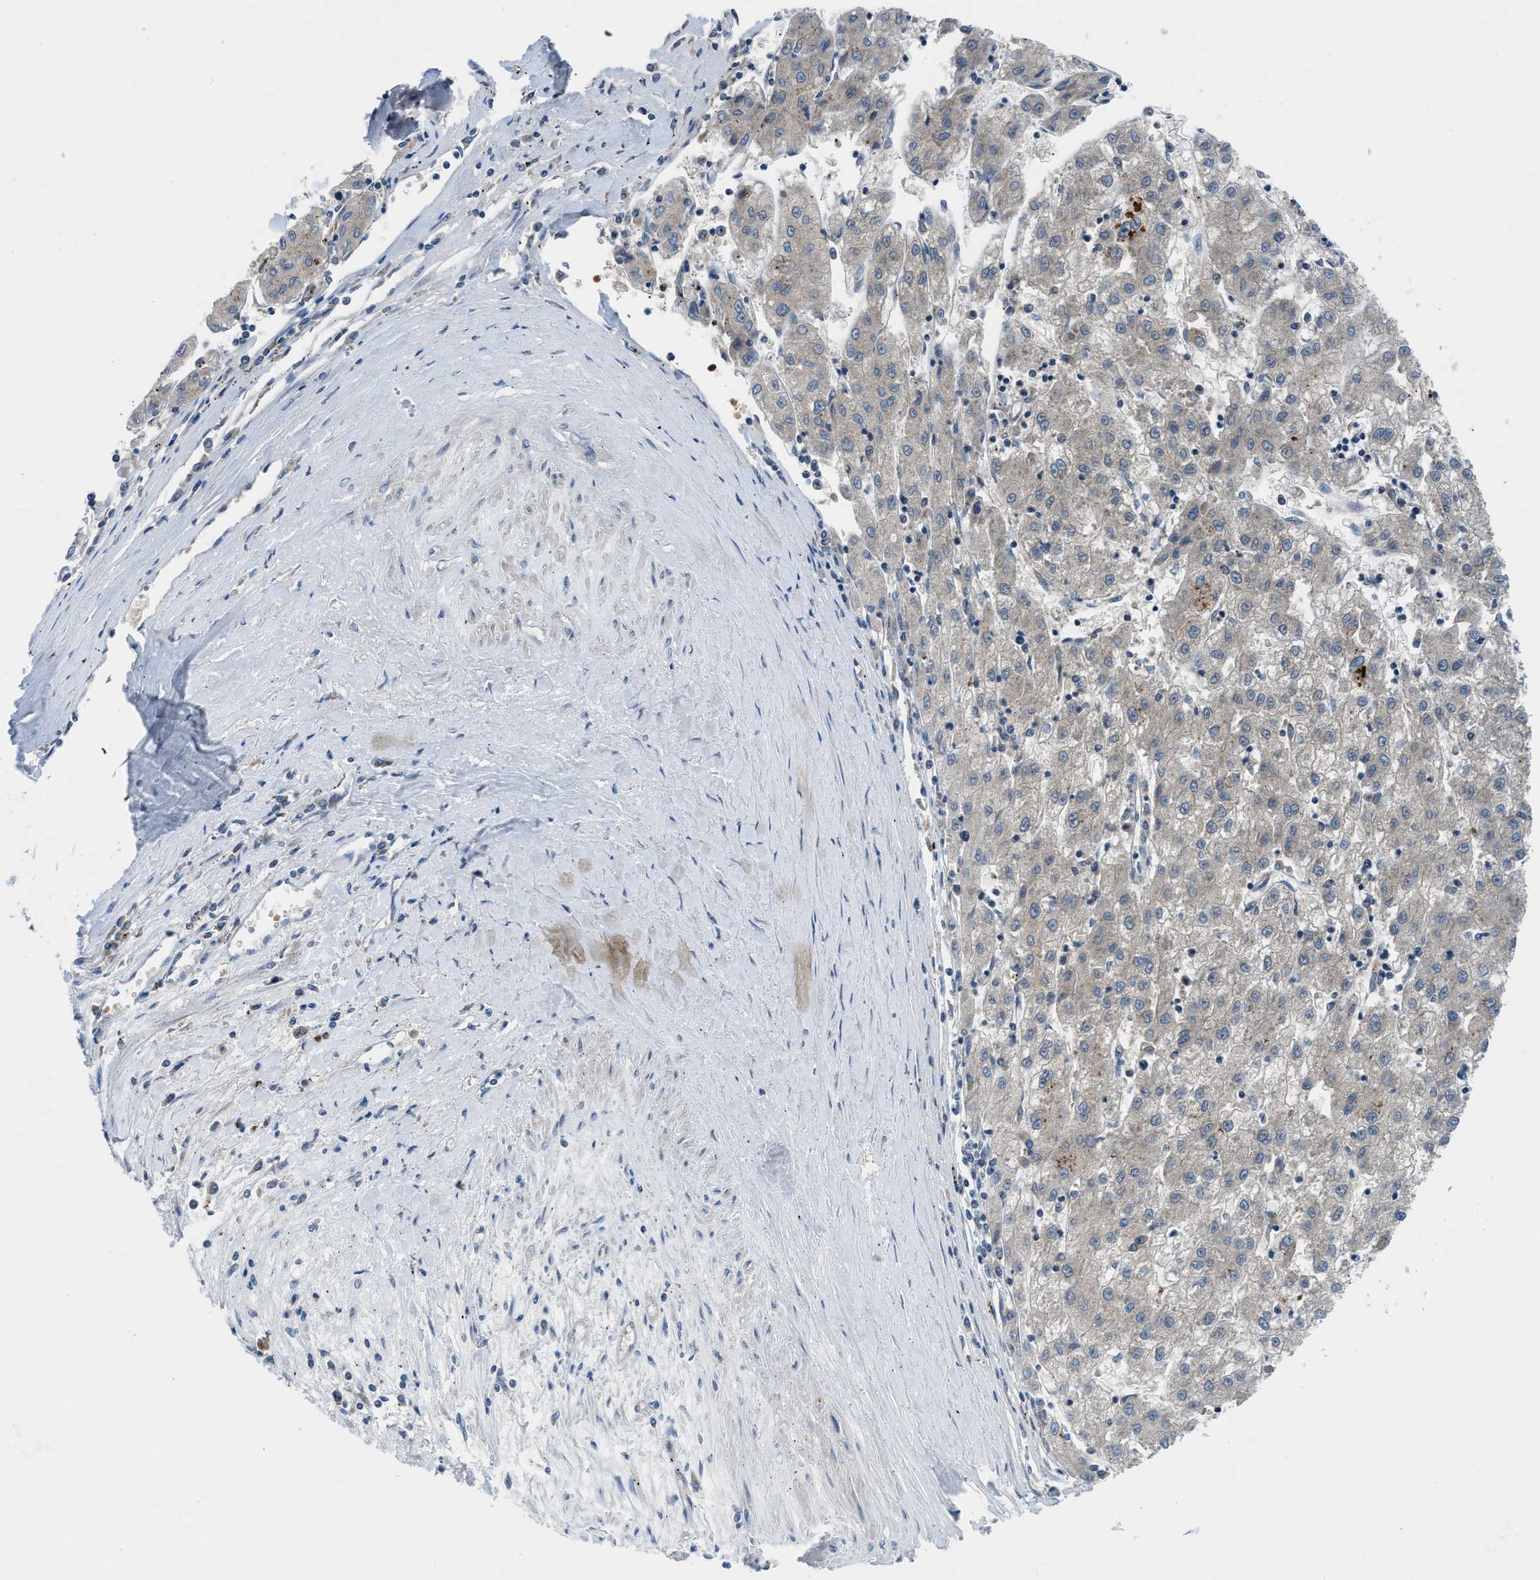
{"staining": {"intensity": "weak", "quantity": ">75%", "location": "cytoplasmic/membranous"}, "tissue": "liver cancer", "cell_type": "Tumor cells", "image_type": "cancer", "snomed": [{"axis": "morphology", "description": "Carcinoma, Hepatocellular, NOS"}, {"axis": "topography", "description": "Liver"}], "caption": "IHC staining of hepatocellular carcinoma (liver), which displays low levels of weak cytoplasmic/membranous expression in about >75% of tumor cells indicating weak cytoplasmic/membranous protein positivity. The staining was performed using DAB (brown) for protein detection and nuclei were counterstained in hematoxylin (blue).", "gene": "PDE7A", "patient": {"sex": "male", "age": 72}}